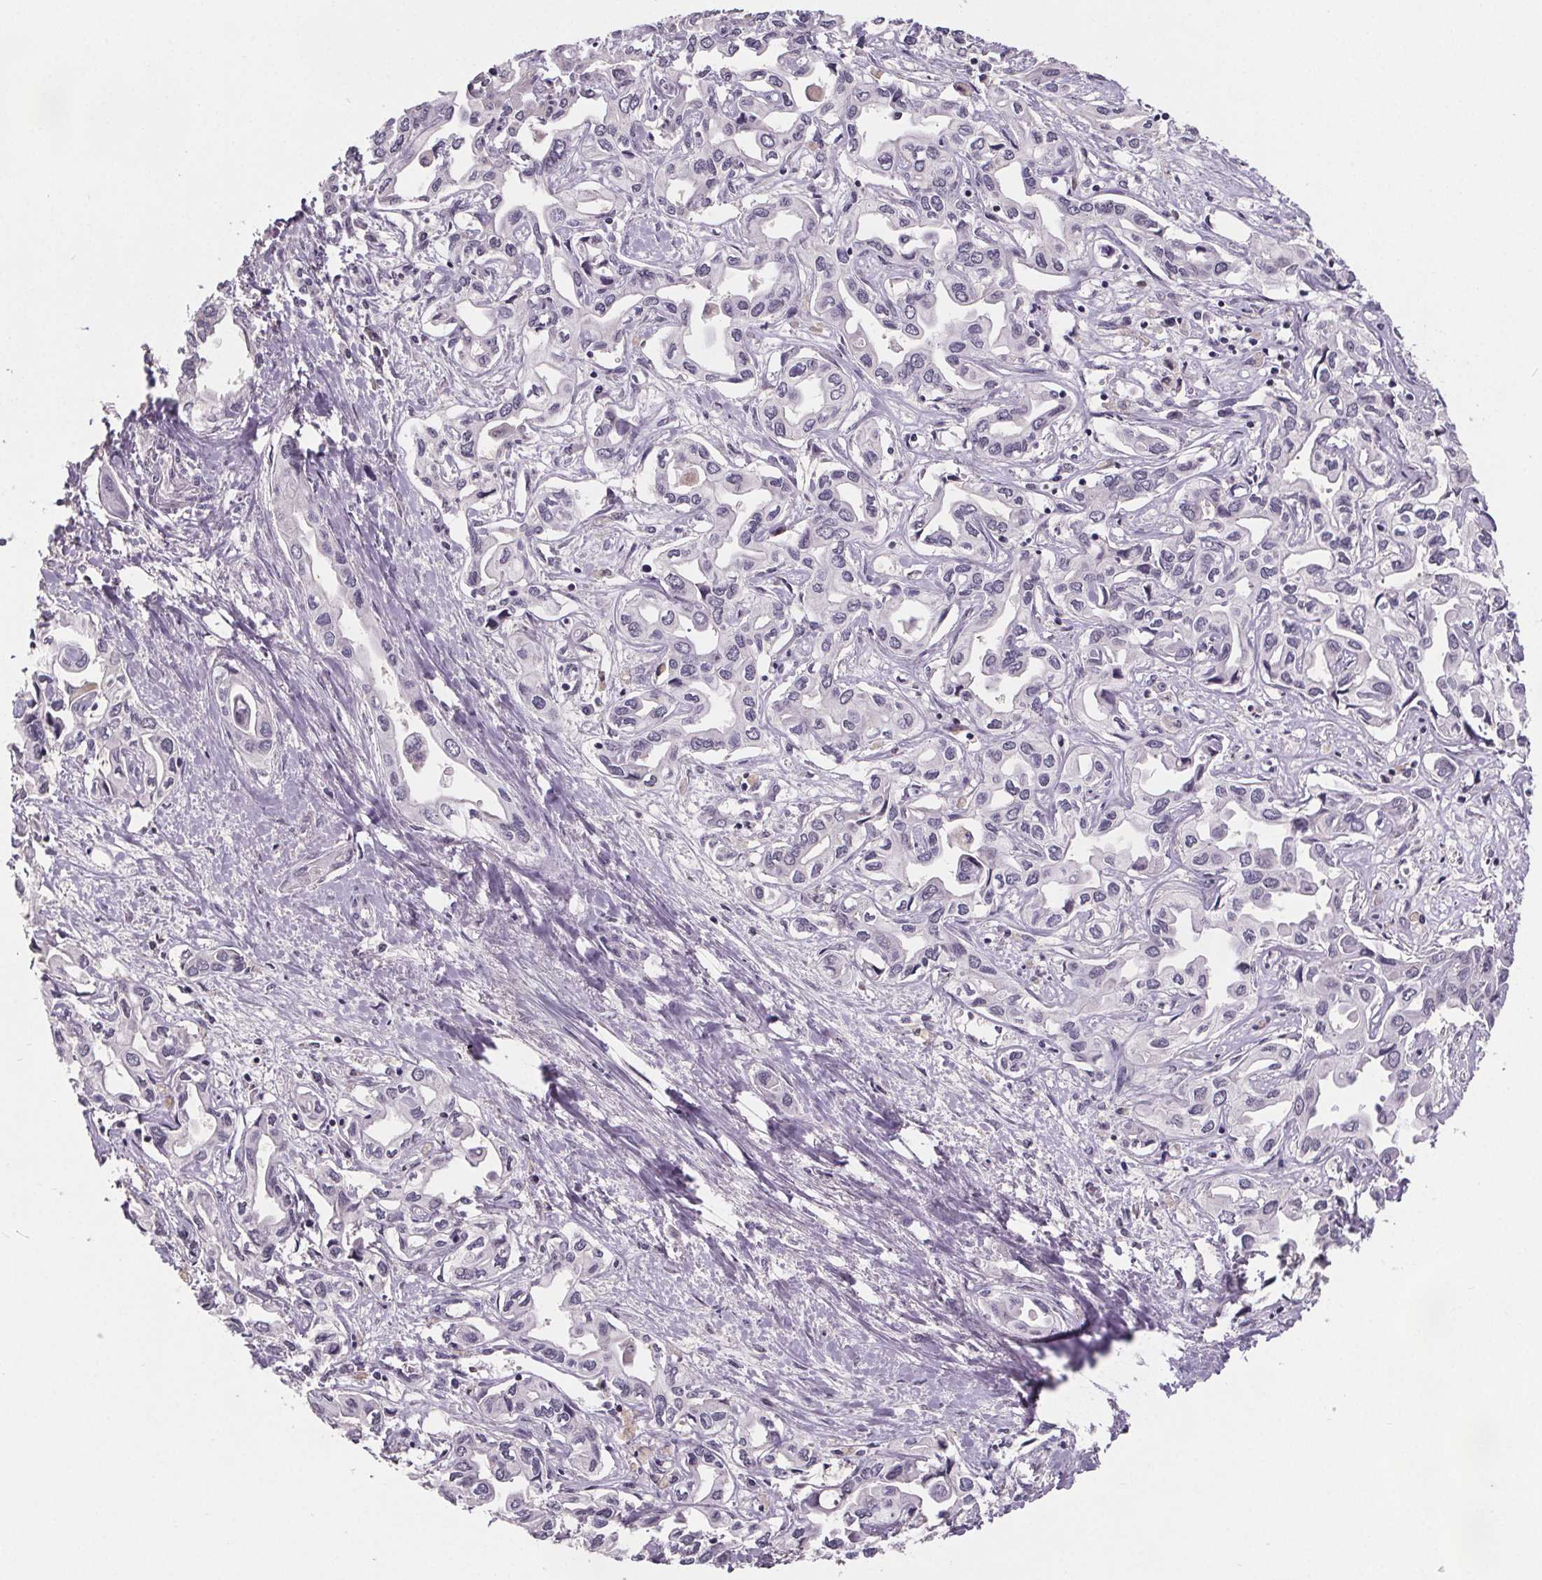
{"staining": {"intensity": "negative", "quantity": "none", "location": "none"}, "tissue": "liver cancer", "cell_type": "Tumor cells", "image_type": "cancer", "snomed": [{"axis": "morphology", "description": "Cholangiocarcinoma"}, {"axis": "topography", "description": "Liver"}], "caption": "Immunohistochemistry (IHC) photomicrograph of neoplastic tissue: human liver cancer stained with DAB exhibits no significant protein staining in tumor cells.", "gene": "NKX6-1", "patient": {"sex": "female", "age": 64}}